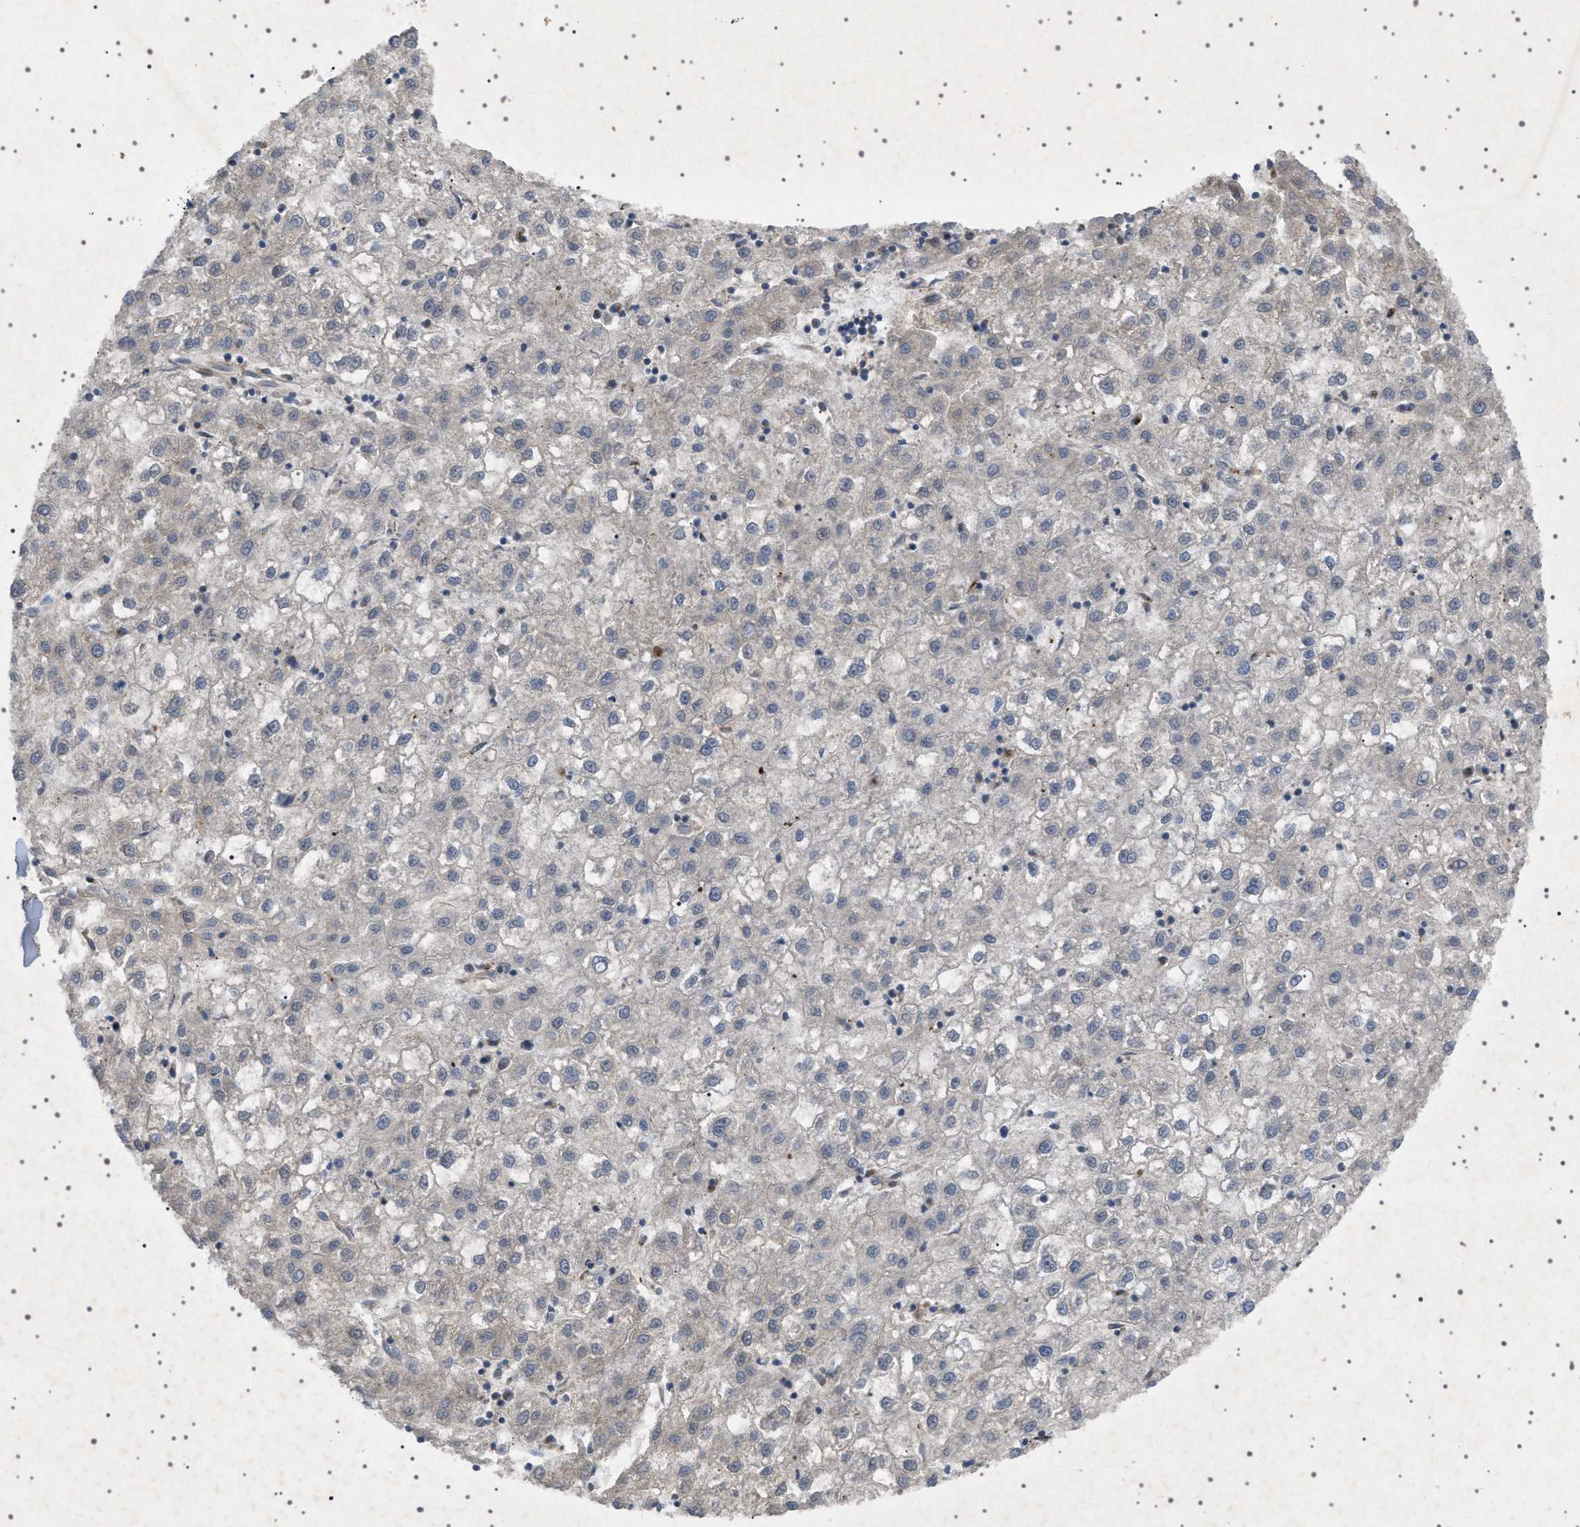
{"staining": {"intensity": "negative", "quantity": "none", "location": "none"}, "tissue": "liver cancer", "cell_type": "Tumor cells", "image_type": "cancer", "snomed": [{"axis": "morphology", "description": "Carcinoma, Hepatocellular, NOS"}, {"axis": "topography", "description": "Liver"}], "caption": "Protein analysis of hepatocellular carcinoma (liver) reveals no significant expression in tumor cells. (DAB immunohistochemistry (IHC), high magnification).", "gene": "CCDC186", "patient": {"sex": "male", "age": 72}}